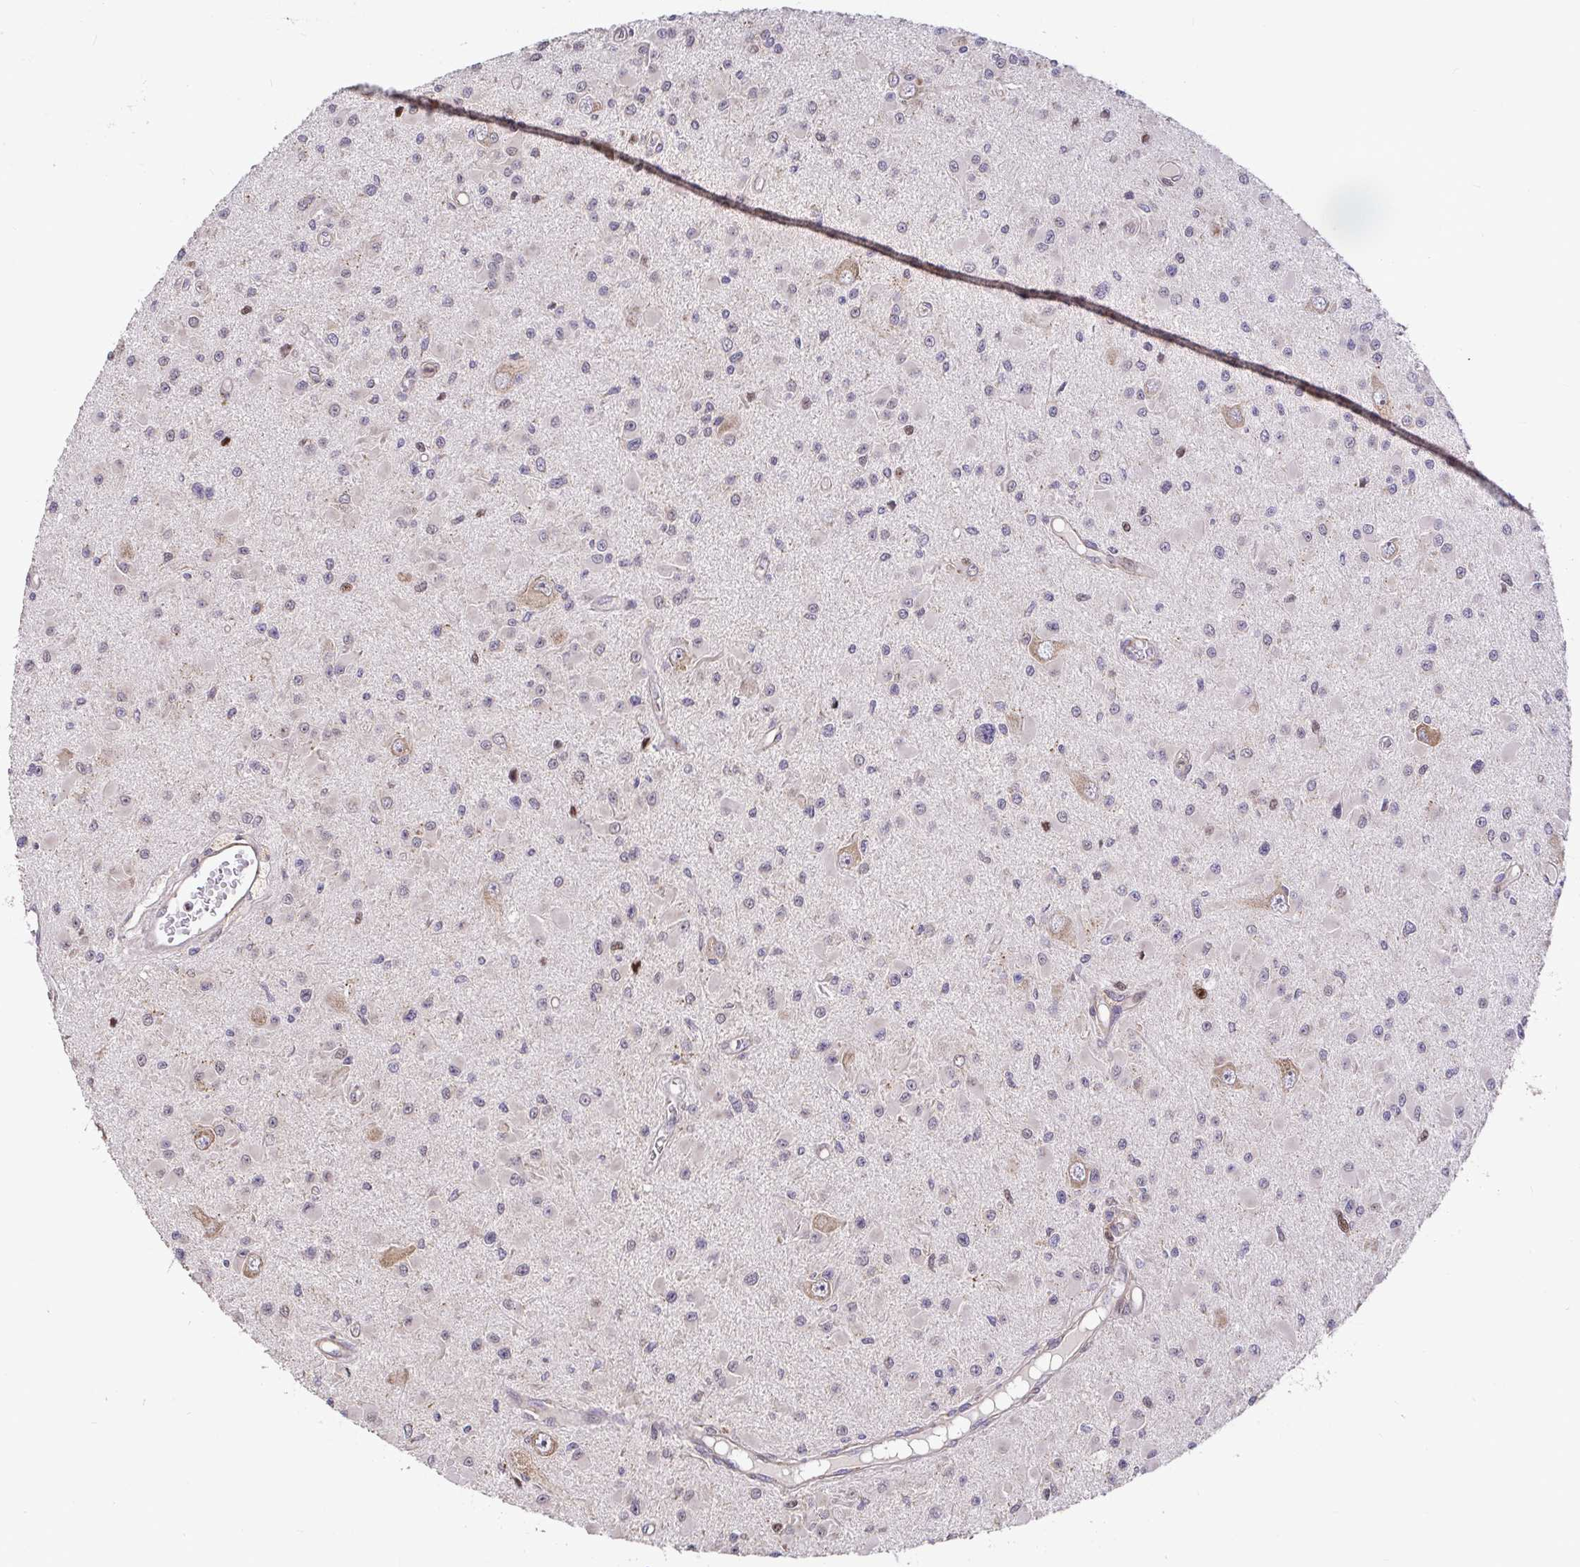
{"staining": {"intensity": "negative", "quantity": "none", "location": "none"}, "tissue": "glioma", "cell_type": "Tumor cells", "image_type": "cancer", "snomed": [{"axis": "morphology", "description": "Glioma, malignant, High grade"}, {"axis": "topography", "description": "Brain"}], "caption": "Tumor cells show no significant positivity in malignant high-grade glioma.", "gene": "ELP1", "patient": {"sex": "male", "age": 54}}